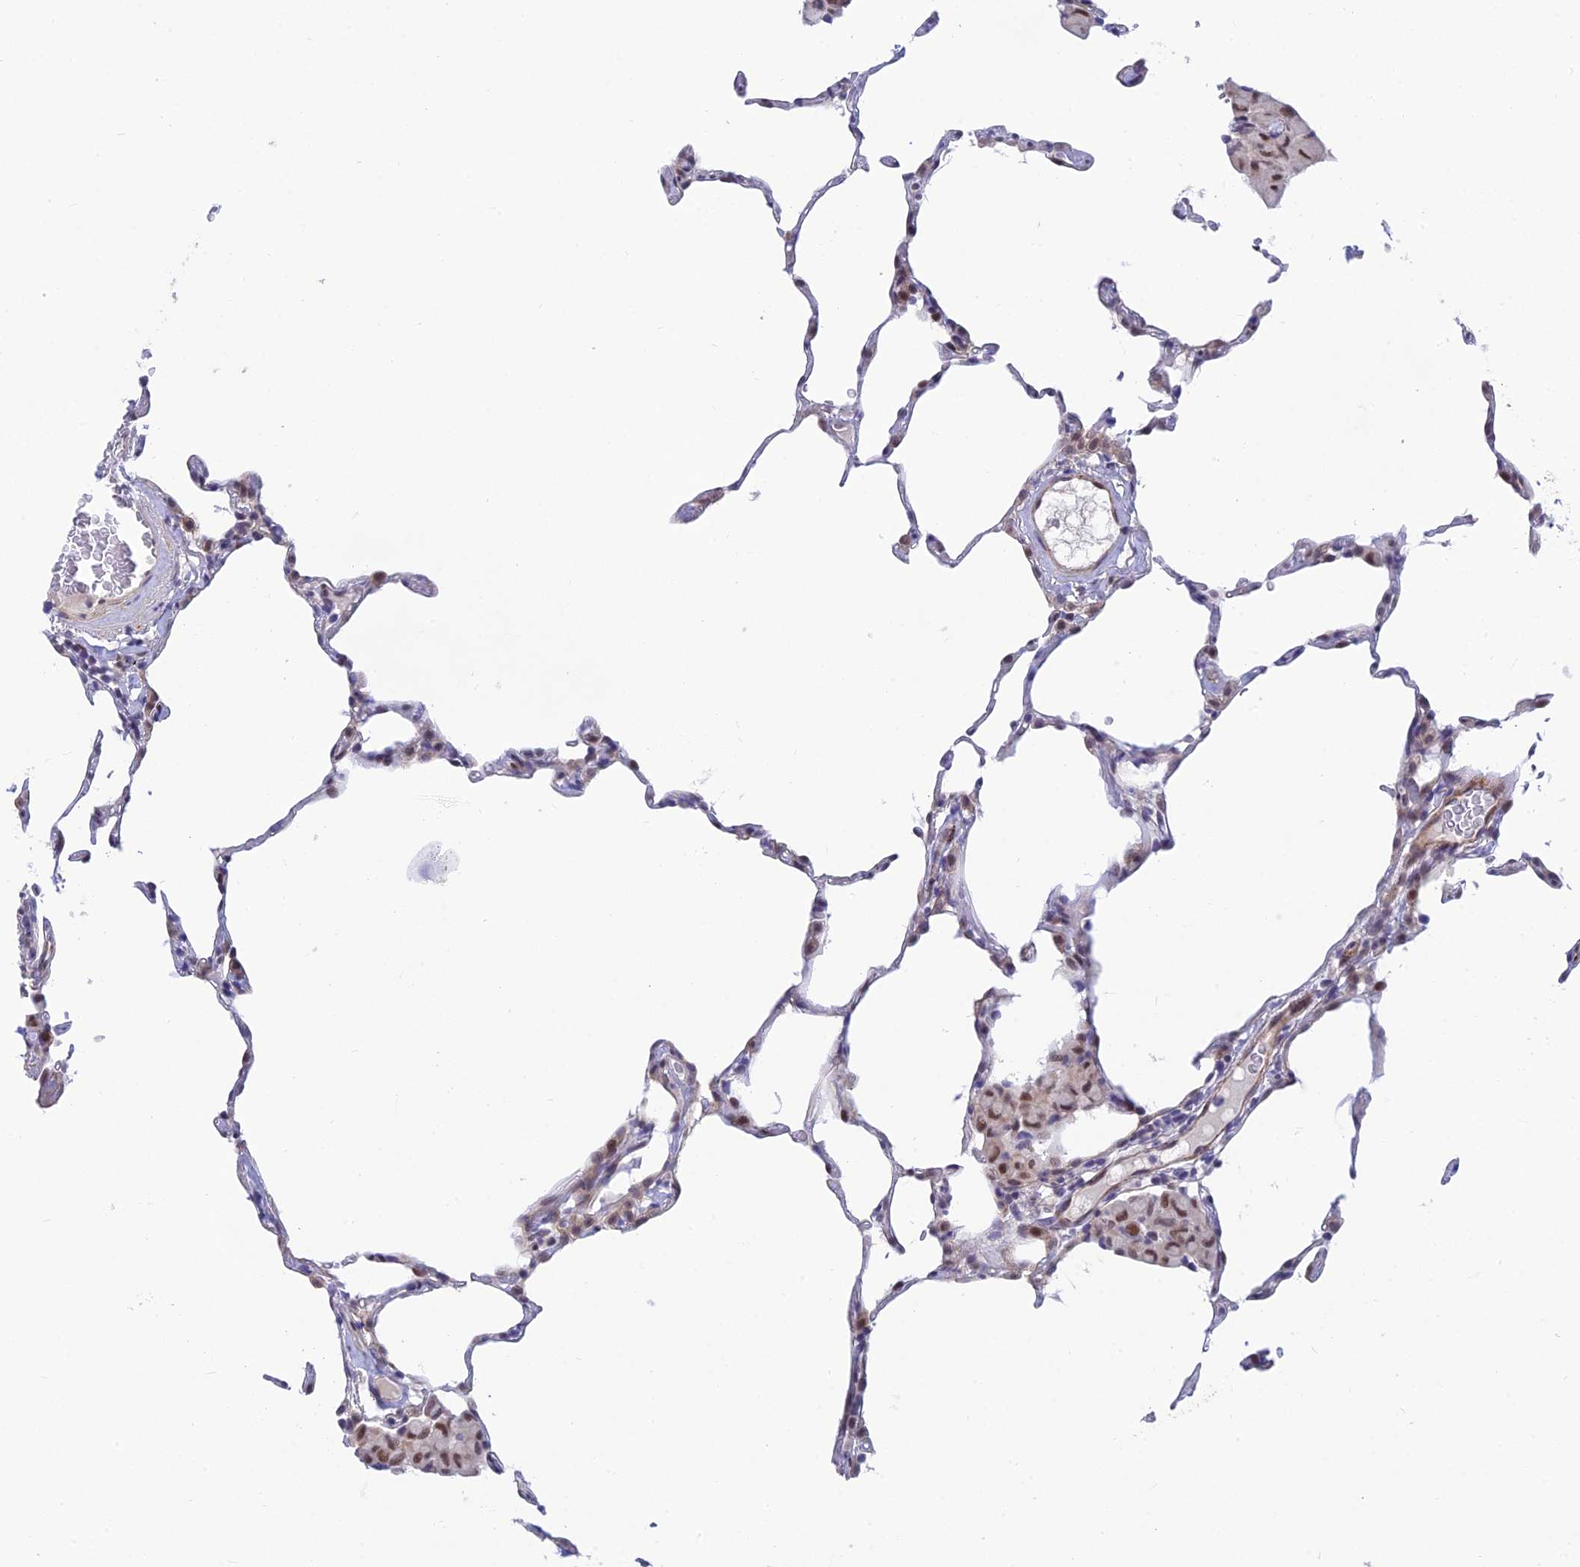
{"staining": {"intensity": "moderate", "quantity": "<25%", "location": "nuclear"}, "tissue": "lung", "cell_type": "Alveolar cells", "image_type": "normal", "snomed": [{"axis": "morphology", "description": "Normal tissue, NOS"}, {"axis": "topography", "description": "Lung"}], "caption": "A histopathology image showing moderate nuclear staining in about <25% of alveolar cells in benign lung, as visualized by brown immunohistochemical staining.", "gene": "CLK4", "patient": {"sex": "female", "age": 57}}